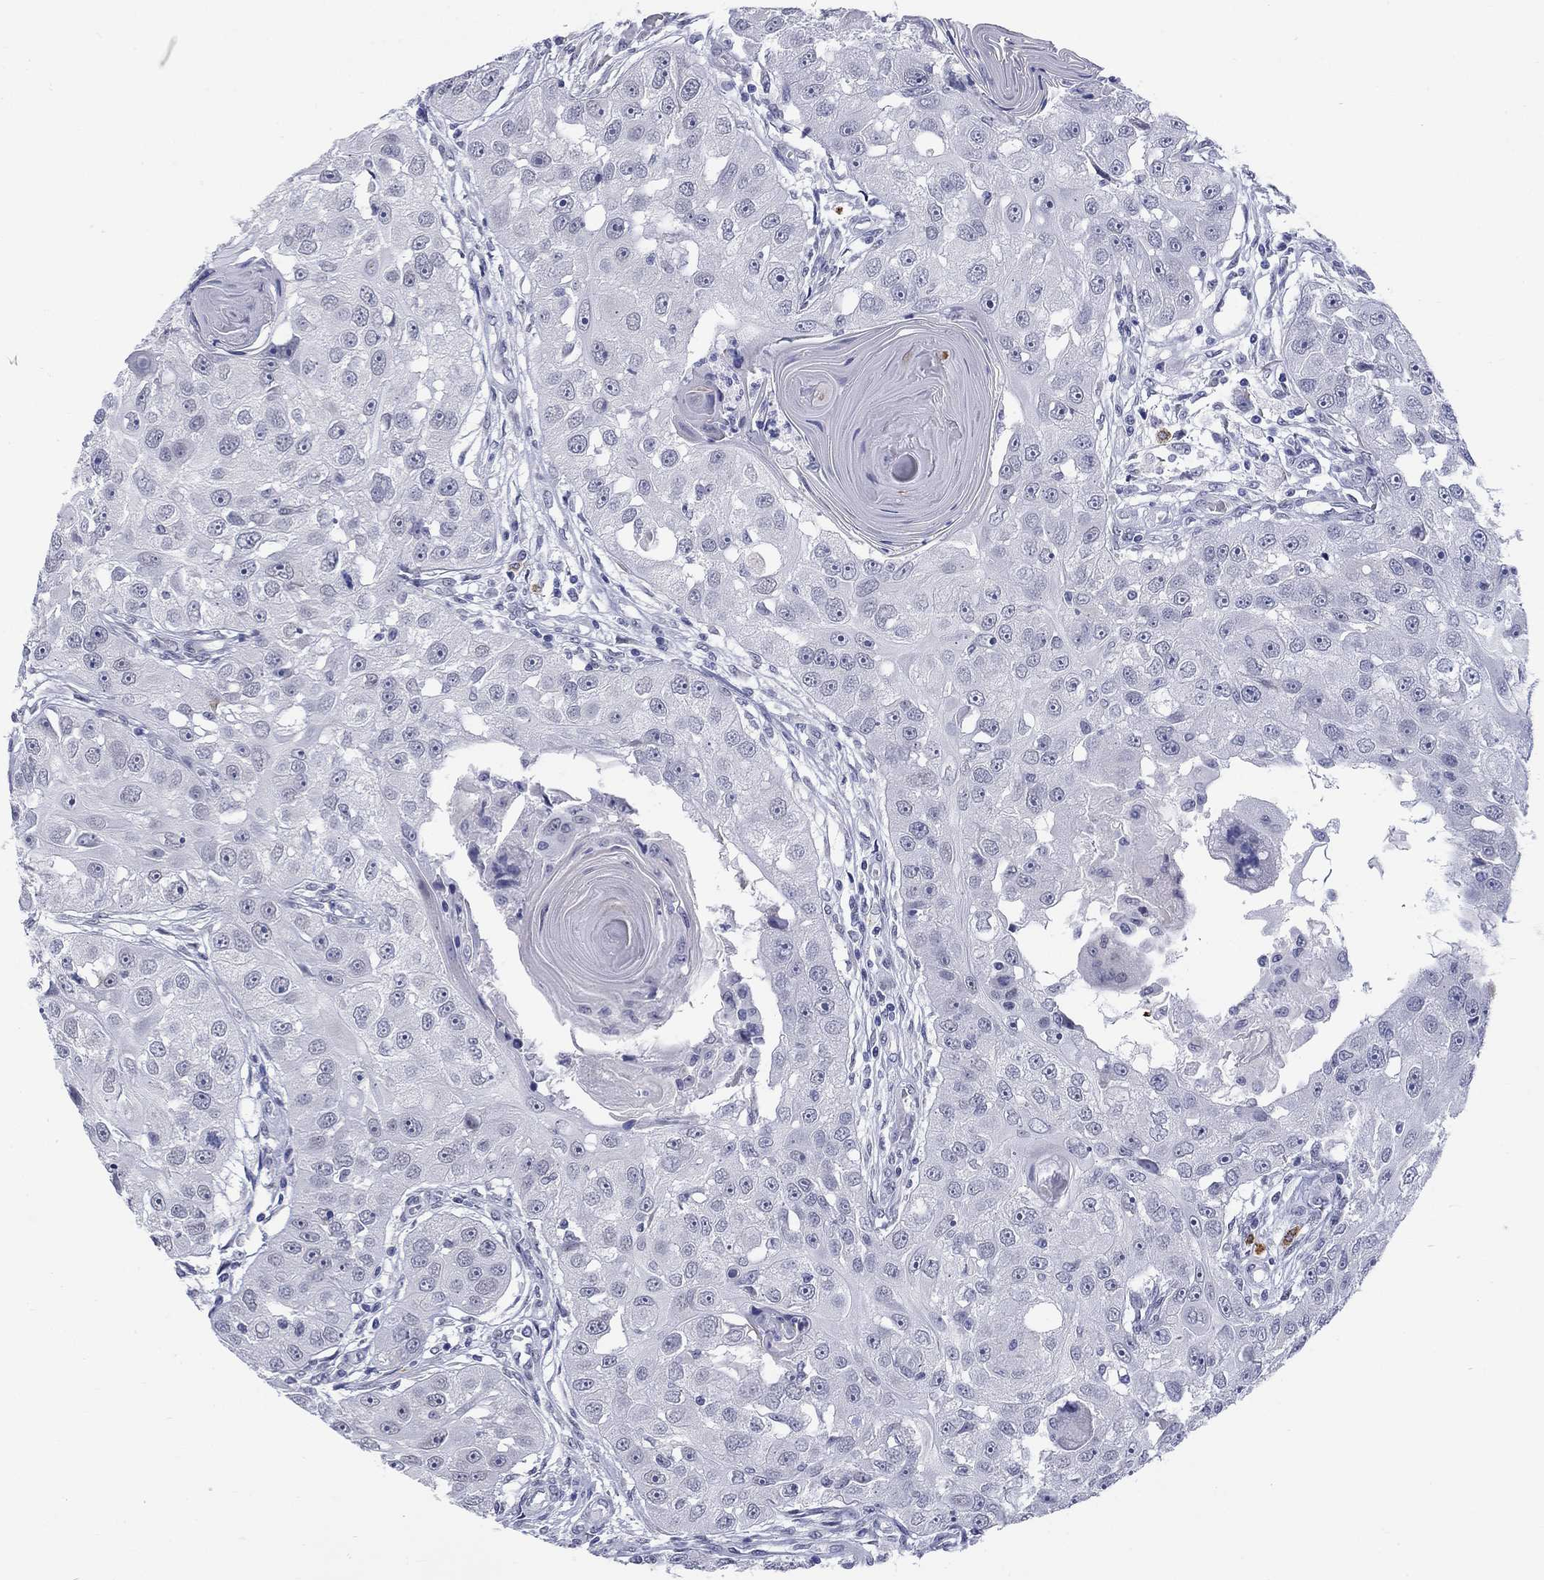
{"staining": {"intensity": "negative", "quantity": "none", "location": "none"}, "tissue": "head and neck cancer", "cell_type": "Tumor cells", "image_type": "cancer", "snomed": [{"axis": "morphology", "description": "Squamous cell carcinoma, NOS"}, {"axis": "topography", "description": "Head-Neck"}], "caption": "Human head and neck cancer stained for a protein using IHC demonstrates no staining in tumor cells.", "gene": "ECEL1", "patient": {"sex": "male", "age": 51}}